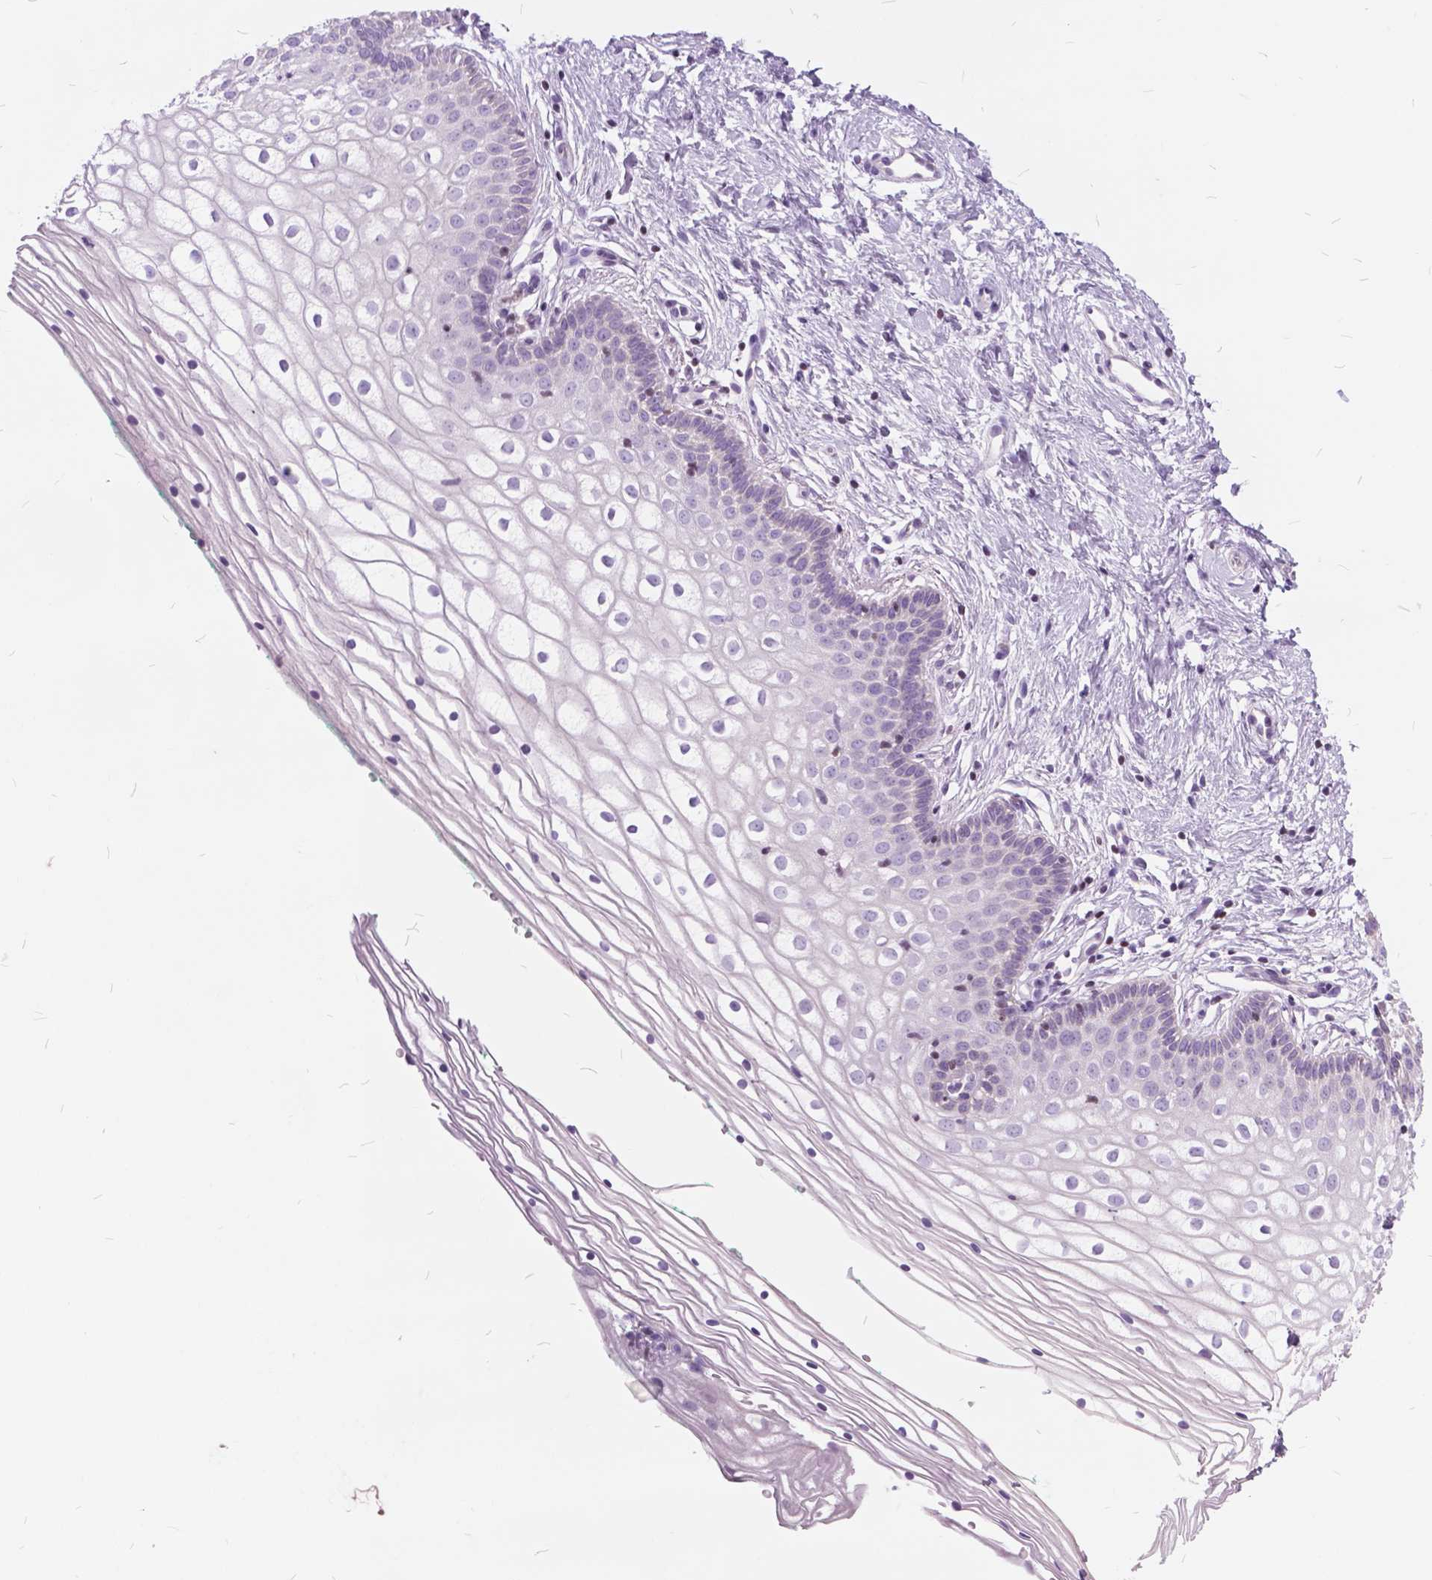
{"staining": {"intensity": "negative", "quantity": "none", "location": "none"}, "tissue": "vagina", "cell_type": "Squamous epithelial cells", "image_type": "normal", "snomed": [{"axis": "morphology", "description": "Normal tissue, NOS"}, {"axis": "topography", "description": "Vagina"}], "caption": "The histopathology image reveals no significant staining in squamous epithelial cells of vagina. The staining is performed using DAB brown chromogen with nuclei counter-stained in using hematoxylin.", "gene": "SP140", "patient": {"sex": "female", "age": 36}}